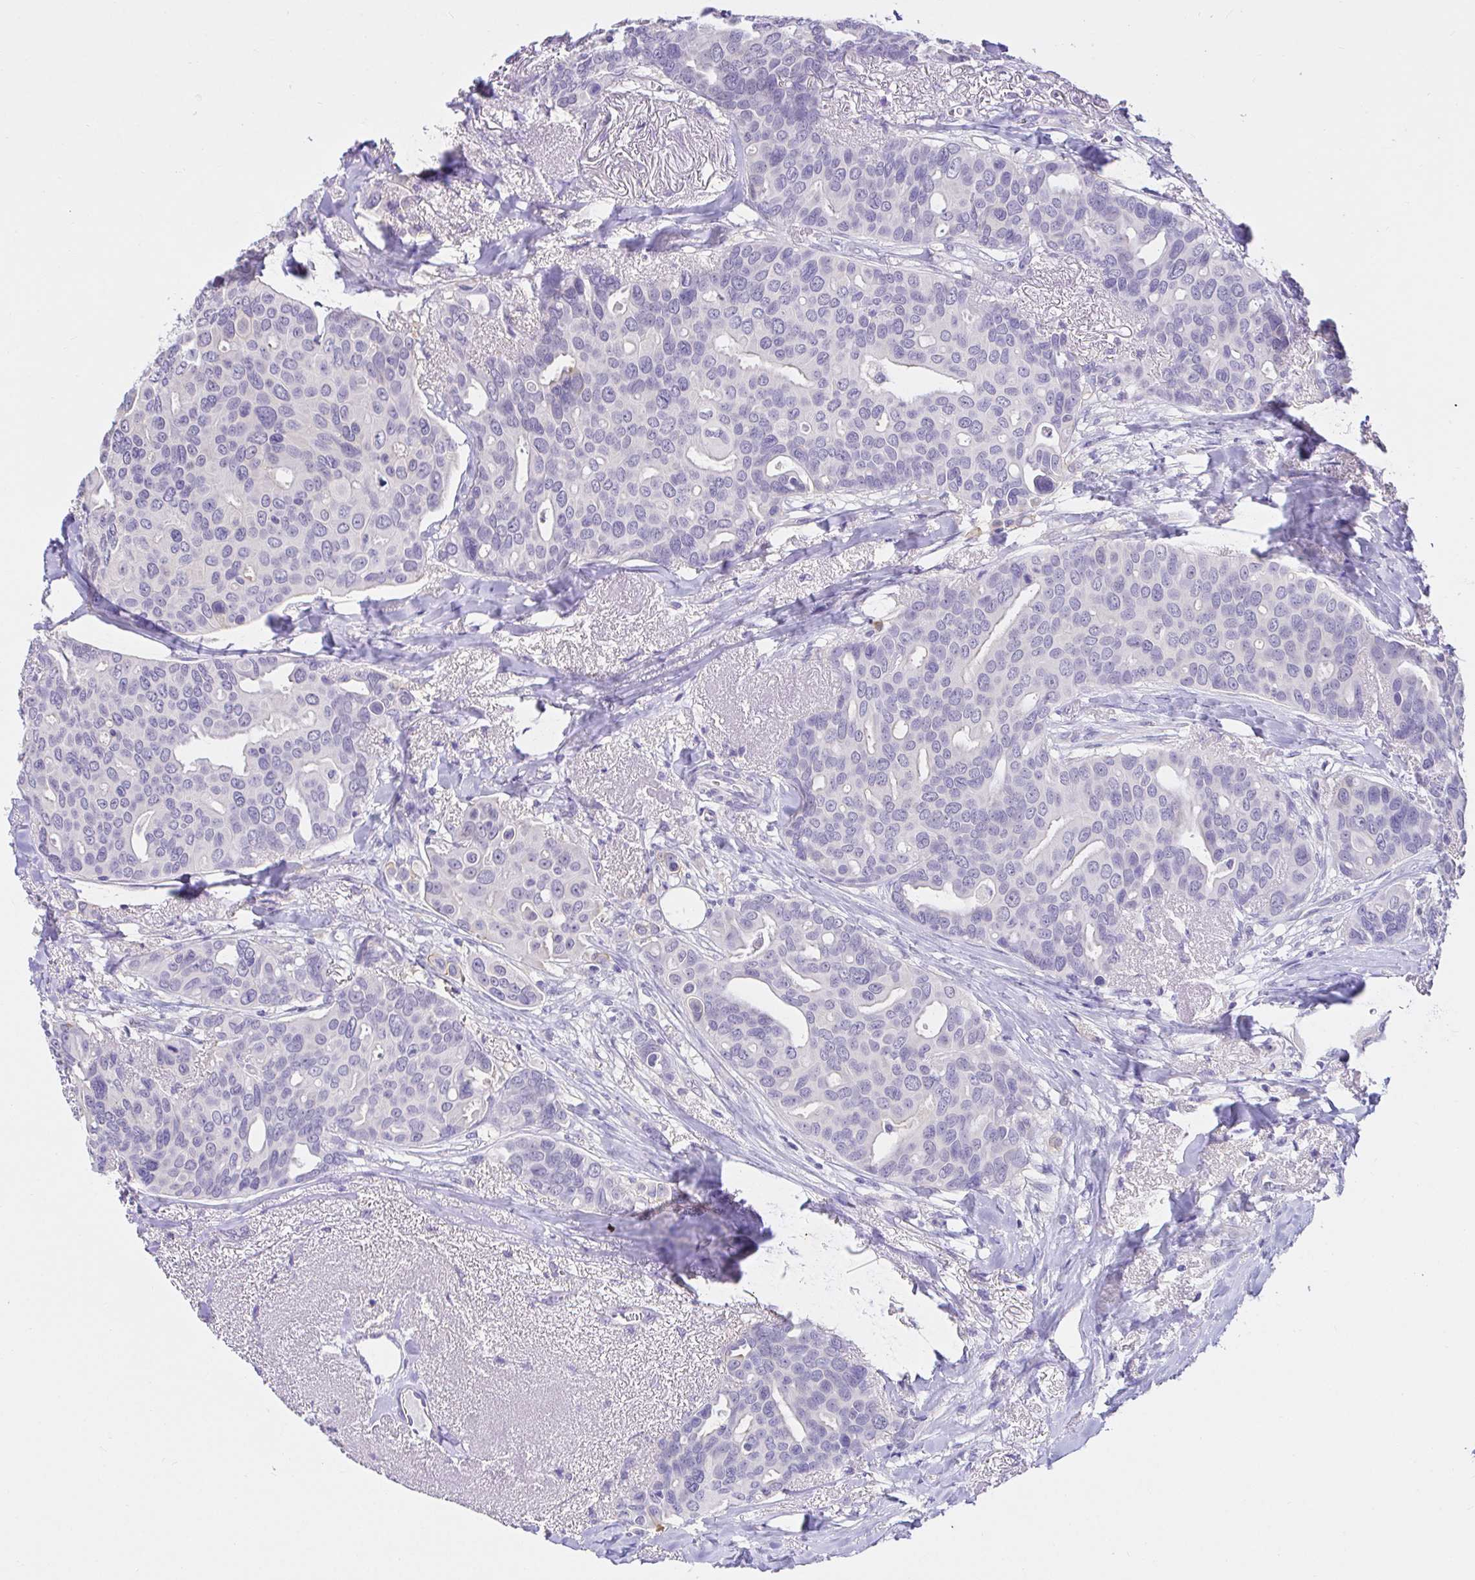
{"staining": {"intensity": "negative", "quantity": "none", "location": "none"}, "tissue": "breast cancer", "cell_type": "Tumor cells", "image_type": "cancer", "snomed": [{"axis": "morphology", "description": "Duct carcinoma"}, {"axis": "topography", "description": "Breast"}], "caption": "DAB (3,3'-diaminobenzidine) immunohistochemical staining of breast cancer demonstrates no significant expression in tumor cells.", "gene": "CDO1", "patient": {"sex": "female", "age": 54}}